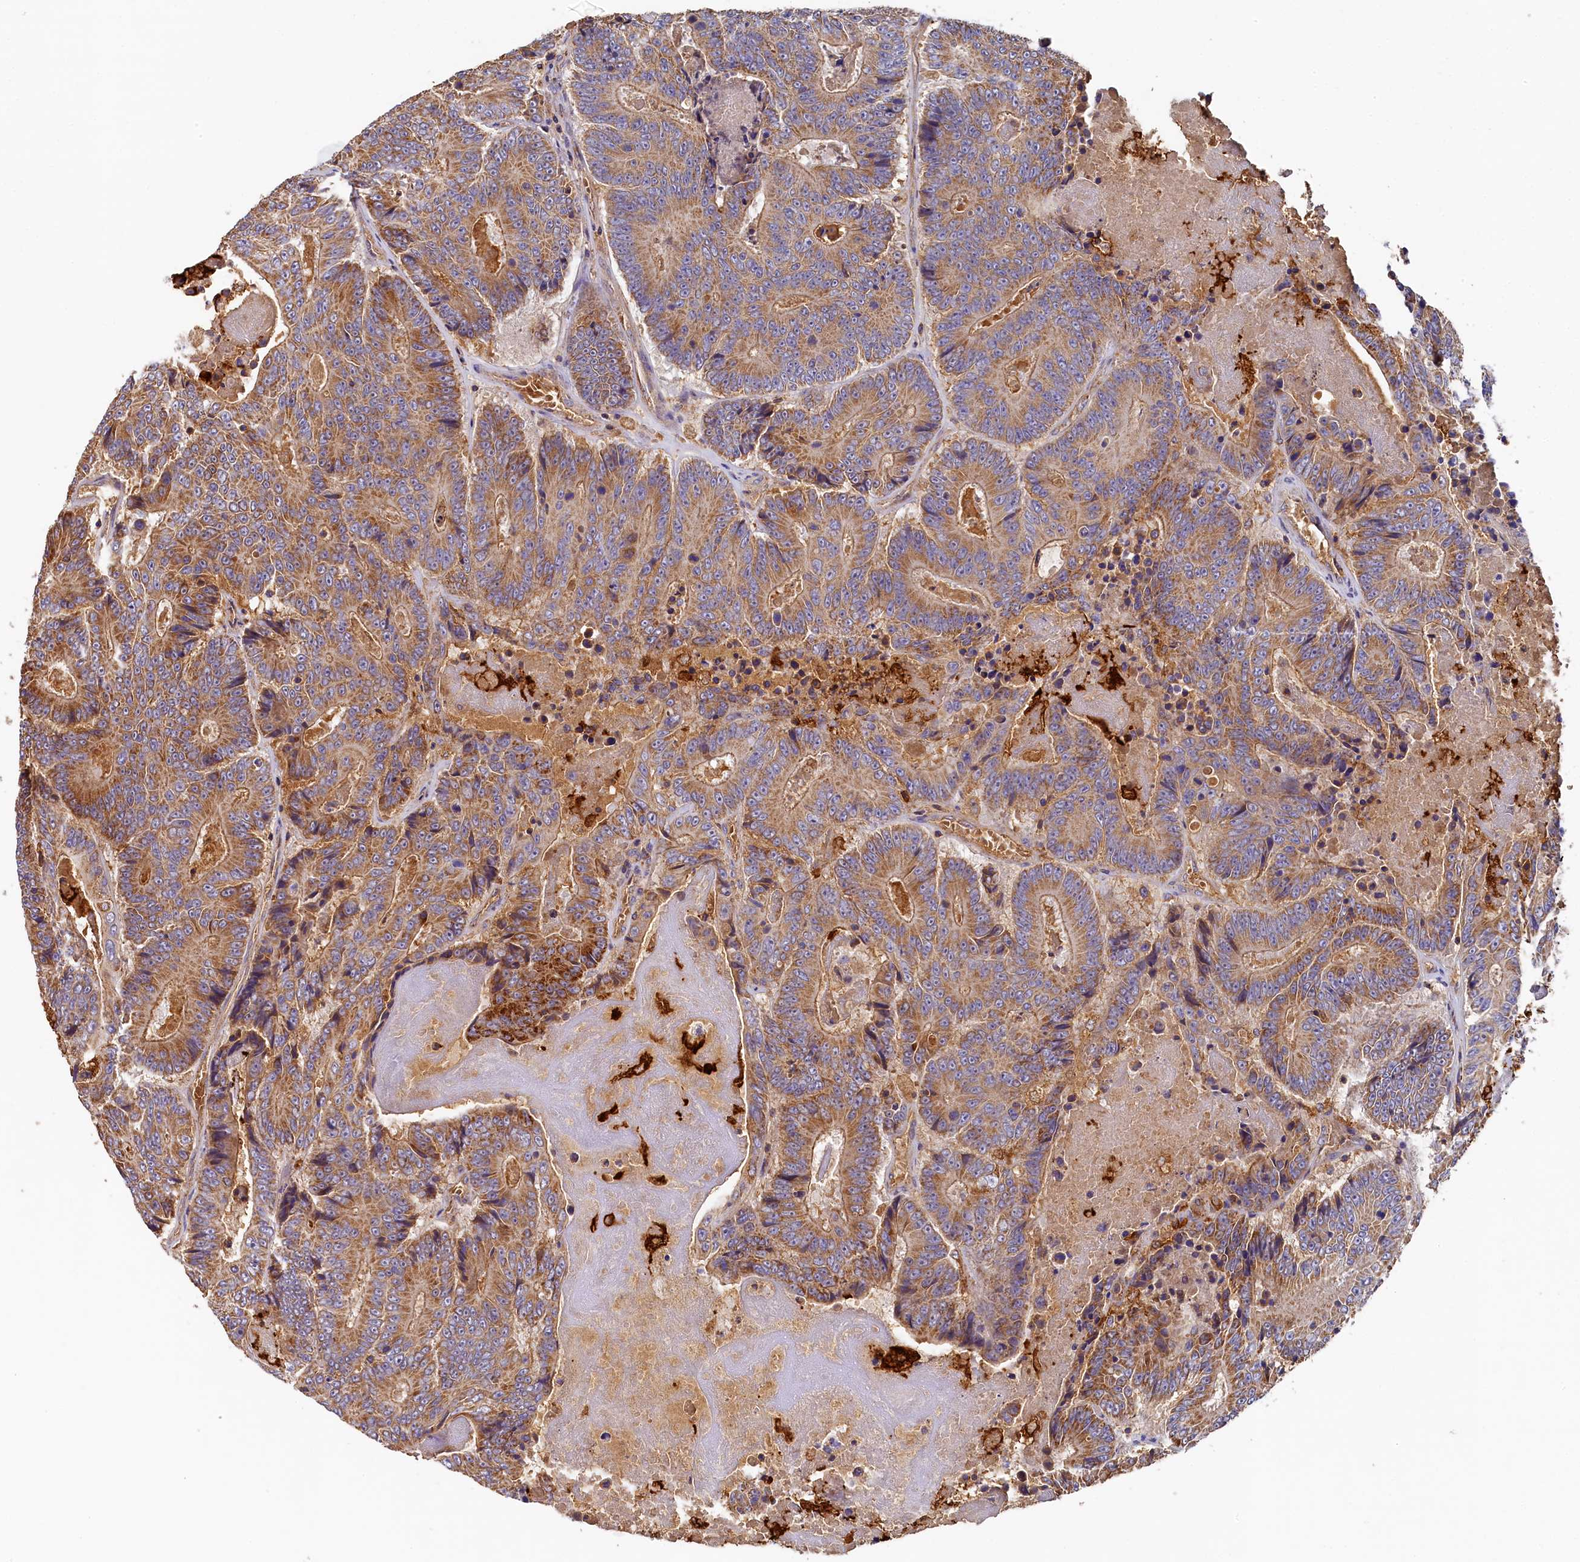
{"staining": {"intensity": "moderate", "quantity": ">75%", "location": "cytoplasmic/membranous"}, "tissue": "colorectal cancer", "cell_type": "Tumor cells", "image_type": "cancer", "snomed": [{"axis": "morphology", "description": "Adenocarcinoma, NOS"}, {"axis": "topography", "description": "Colon"}], "caption": "Human colorectal cancer (adenocarcinoma) stained with a protein marker exhibits moderate staining in tumor cells.", "gene": "SEC31B", "patient": {"sex": "male", "age": 83}}